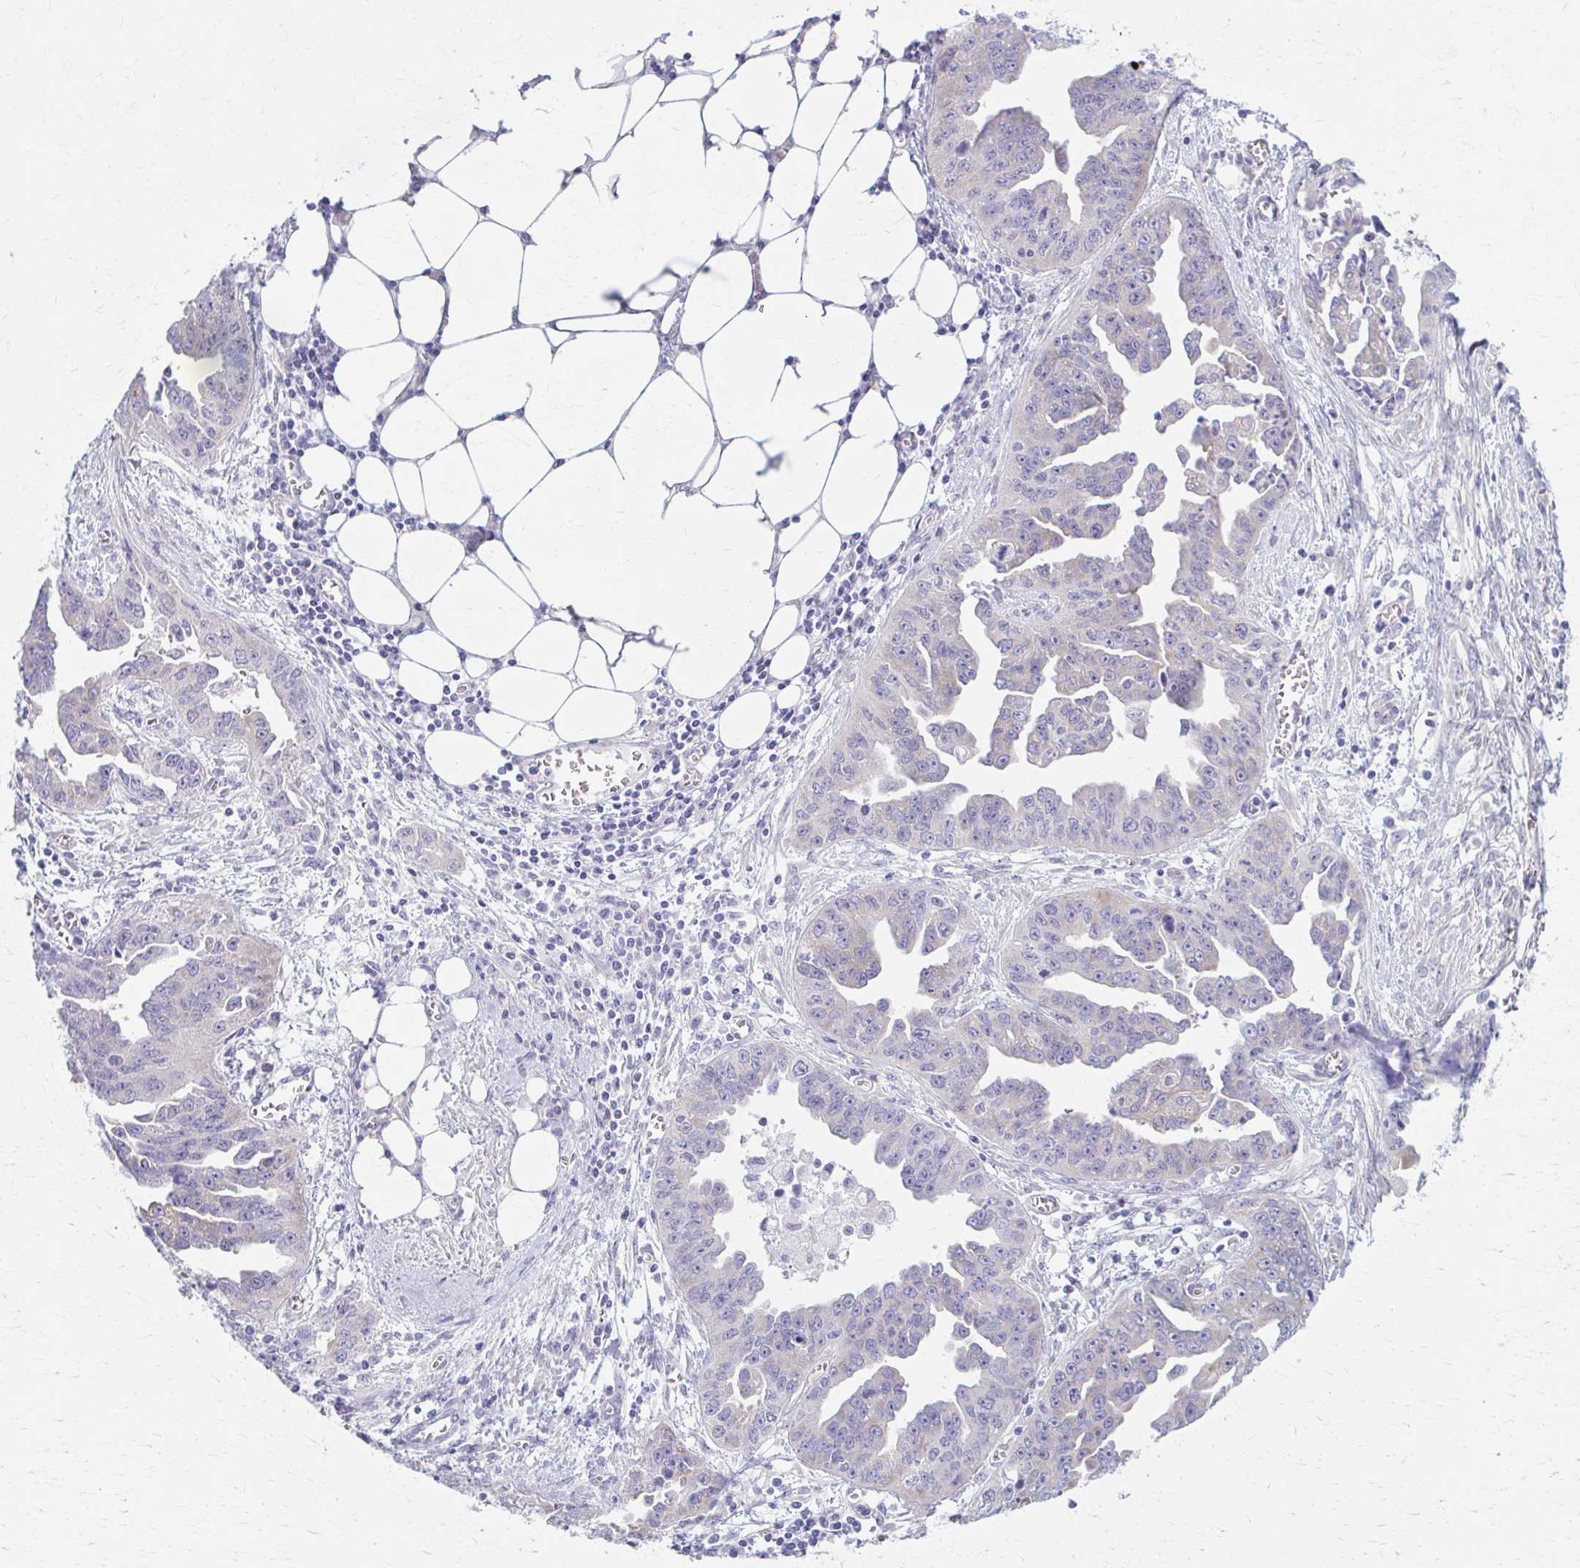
{"staining": {"intensity": "negative", "quantity": "none", "location": "none"}, "tissue": "ovarian cancer", "cell_type": "Tumor cells", "image_type": "cancer", "snomed": [{"axis": "morphology", "description": "Cystadenocarcinoma, serous, NOS"}, {"axis": "topography", "description": "Ovary"}], "caption": "A photomicrograph of human serous cystadenocarcinoma (ovarian) is negative for staining in tumor cells.", "gene": "PRKRA", "patient": {"sex": "female", "age": 75}}